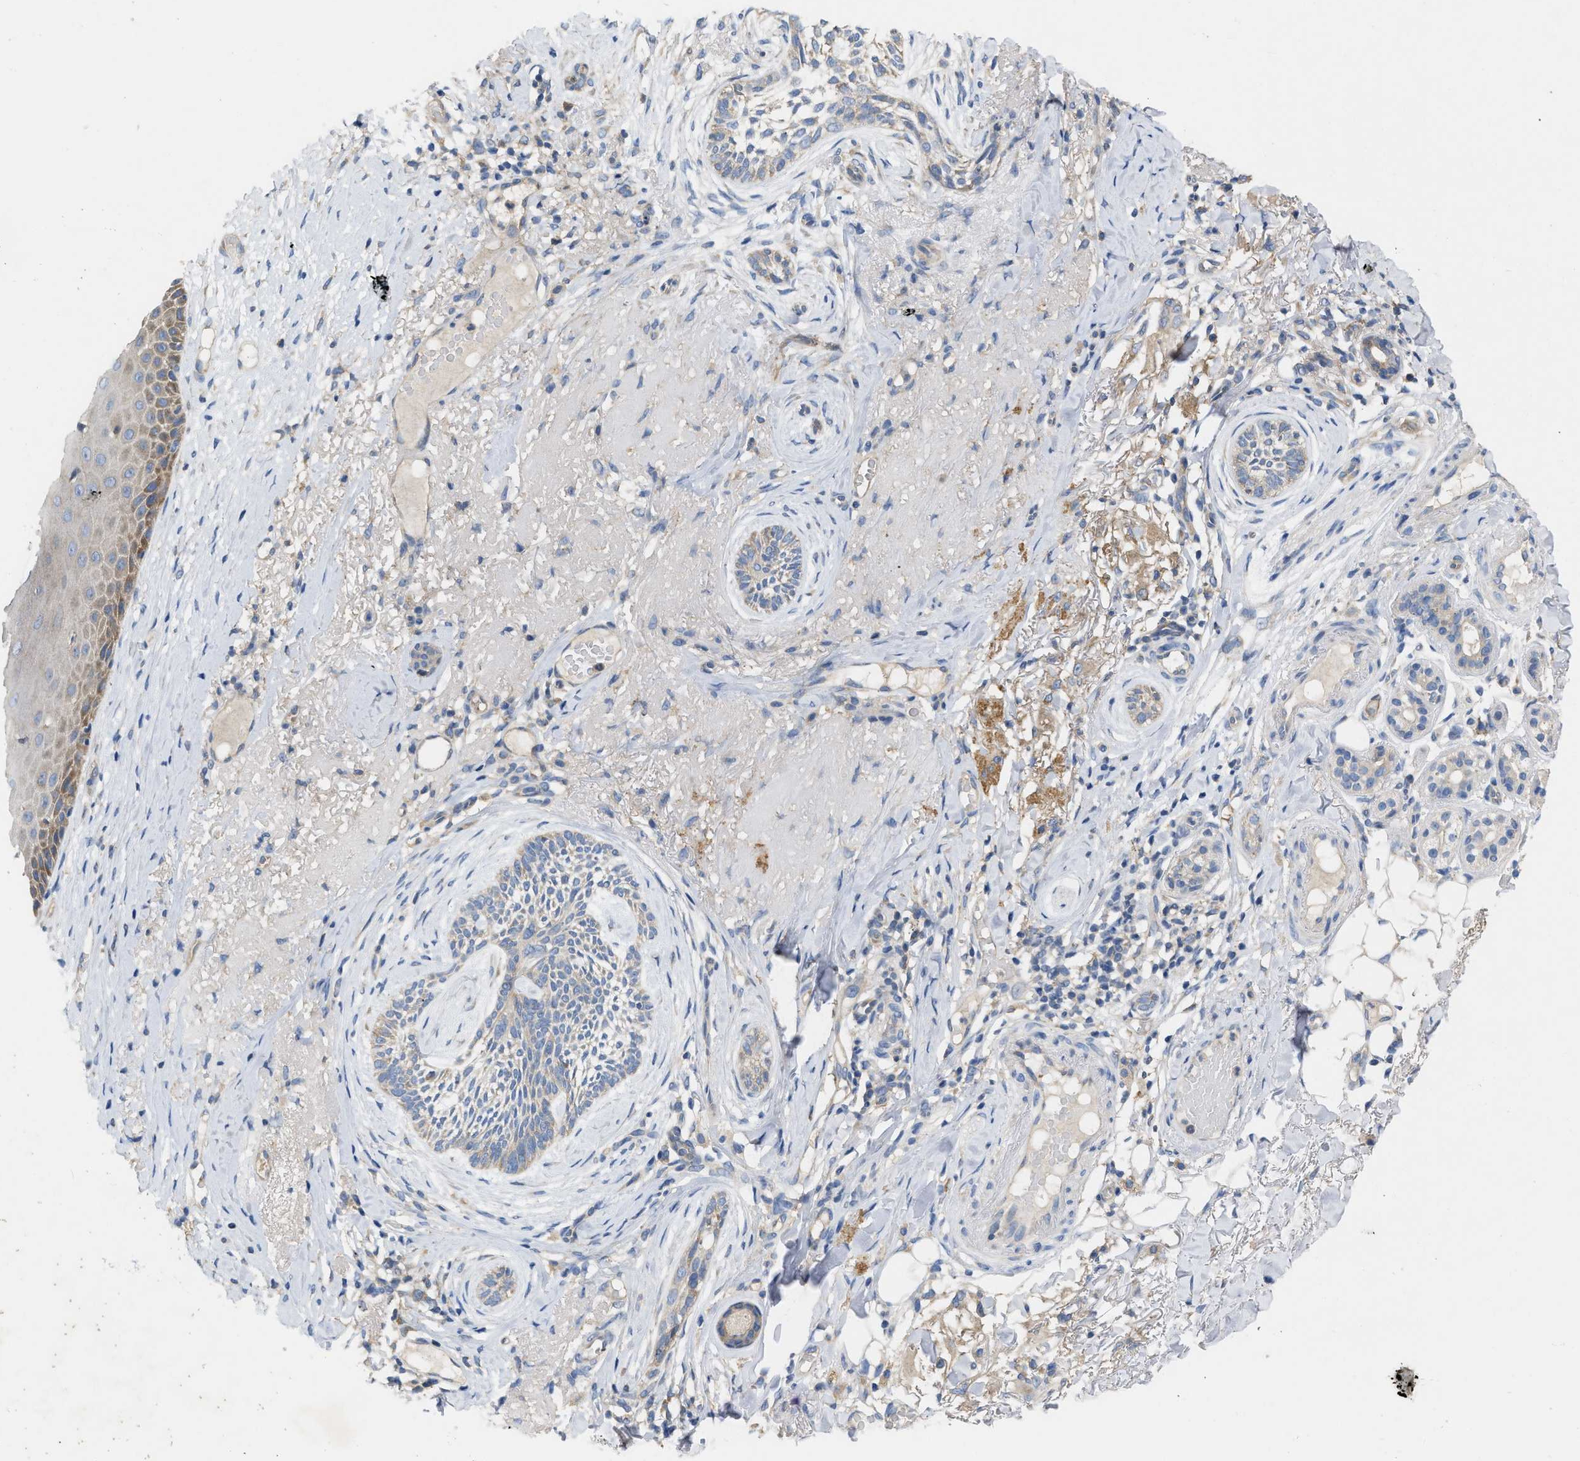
{"staining": {"intensity": "moderate", "quantity": ">75%", "location": "cytoplasmic/membranous"}, "tissue": "skin cancer", "cell_type": "Tumor cells", "image_type": "cancer", "snomed": [{"axis": "morphology", "description": "Basal cell carcinoma"}, {"axis": "topography", "description": "Skin"}], "caption": "Skin basal cell carcinoma was stained to show a protein in brown. There is medium levels of moderate cytoplasmic/membranous positivity in about >75% of tumor cells.", "gene": "TMEM131", "patient": {"sex": "female", "age": 88}}